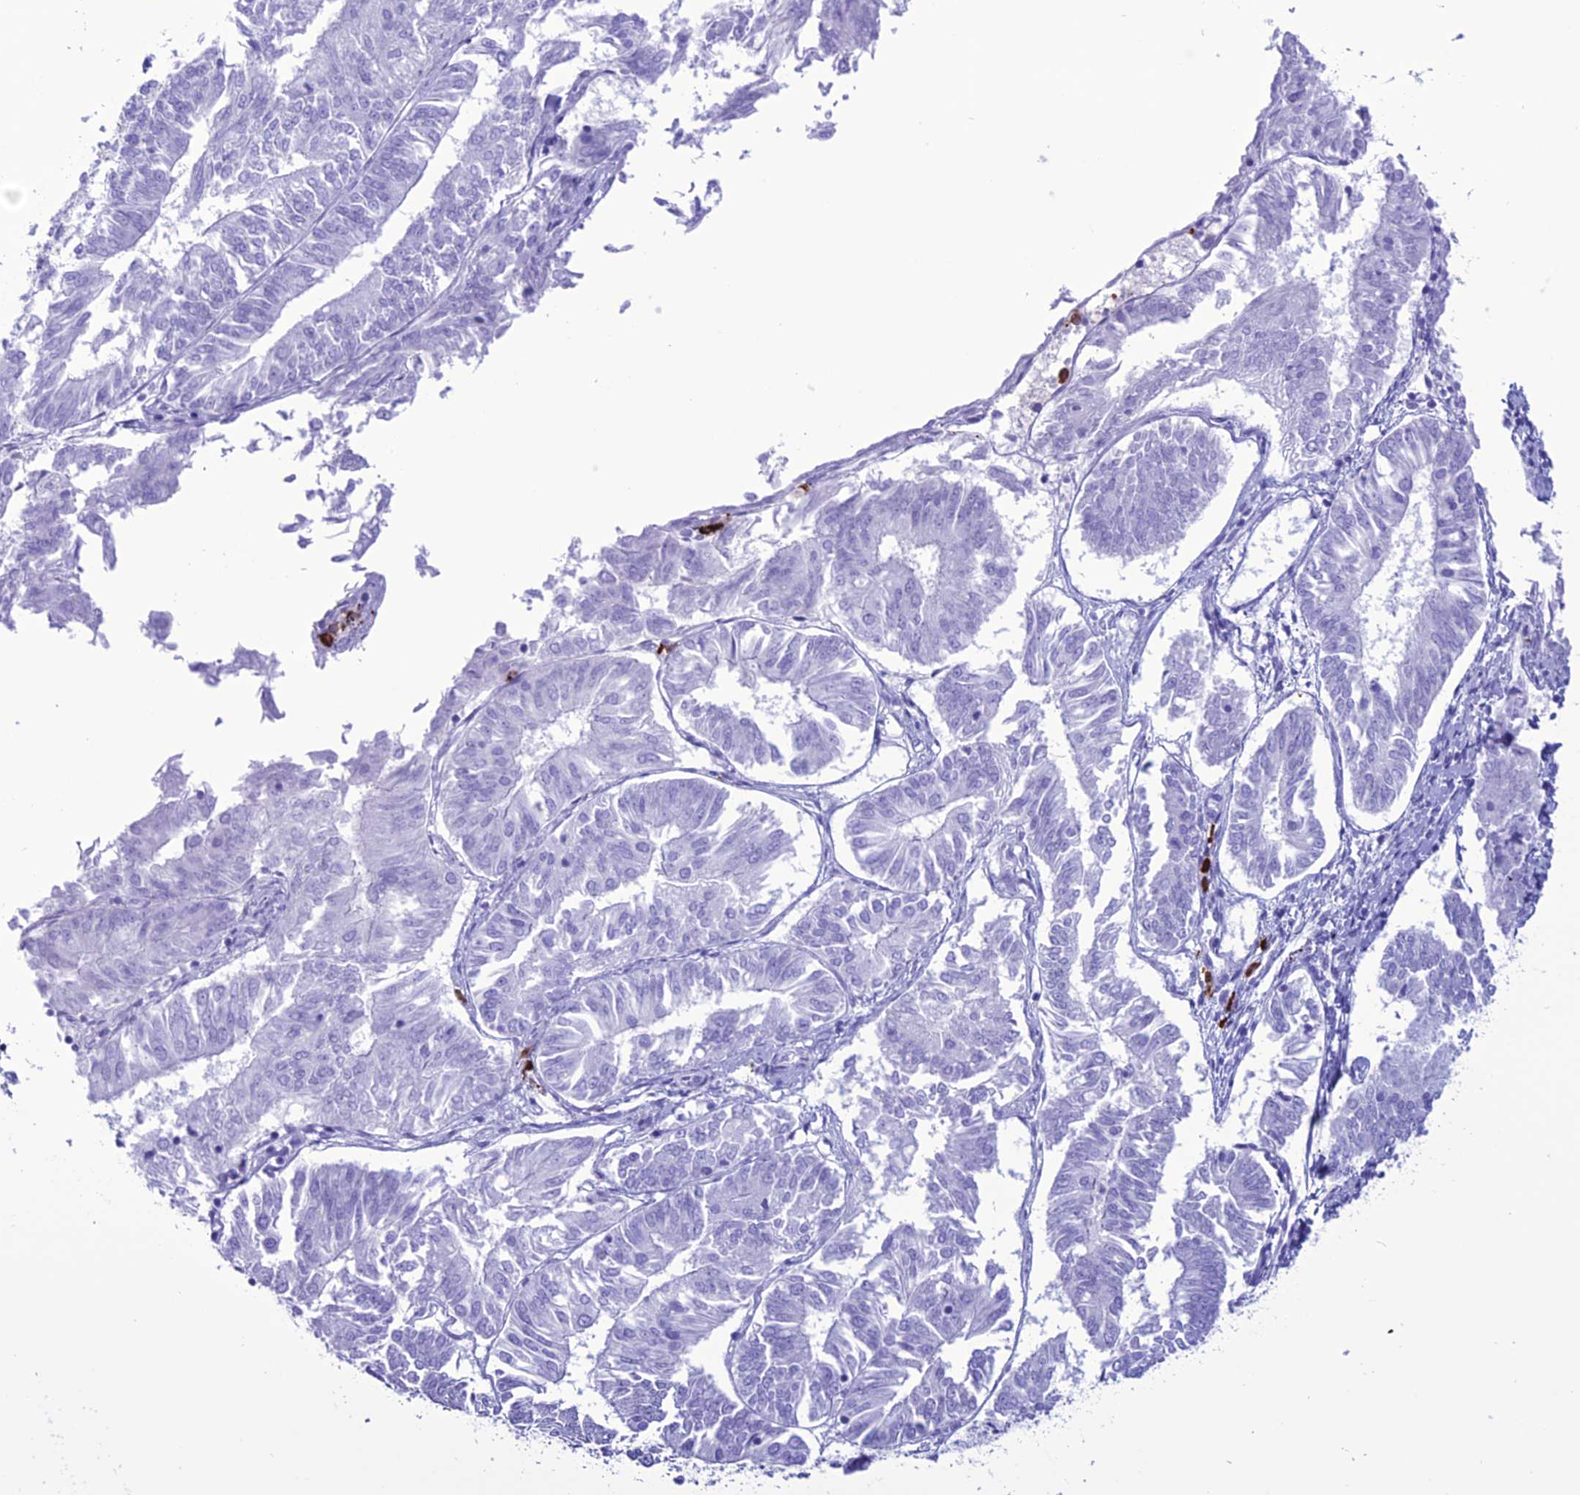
{"staining": {"intensity": "negative", "quantity": "none", "location": "none"}, "tissue": "endometrial cancer", "cell_type": "Tumor cells", "image_type": "cancer", "snomed": [{"axis": "morphology", "description": "Adenocarcinoma, NOS"}, {"axis": "topography", "description": "Endometrium"}], "caption": "Human adenocarcinoma (endometrial) stained for a protein using immunohistochemistry (IHC) demonstrates no positivity in tumor cells.", "gene": "MZB1", "patient": {"sex": "female", "age": 58}}